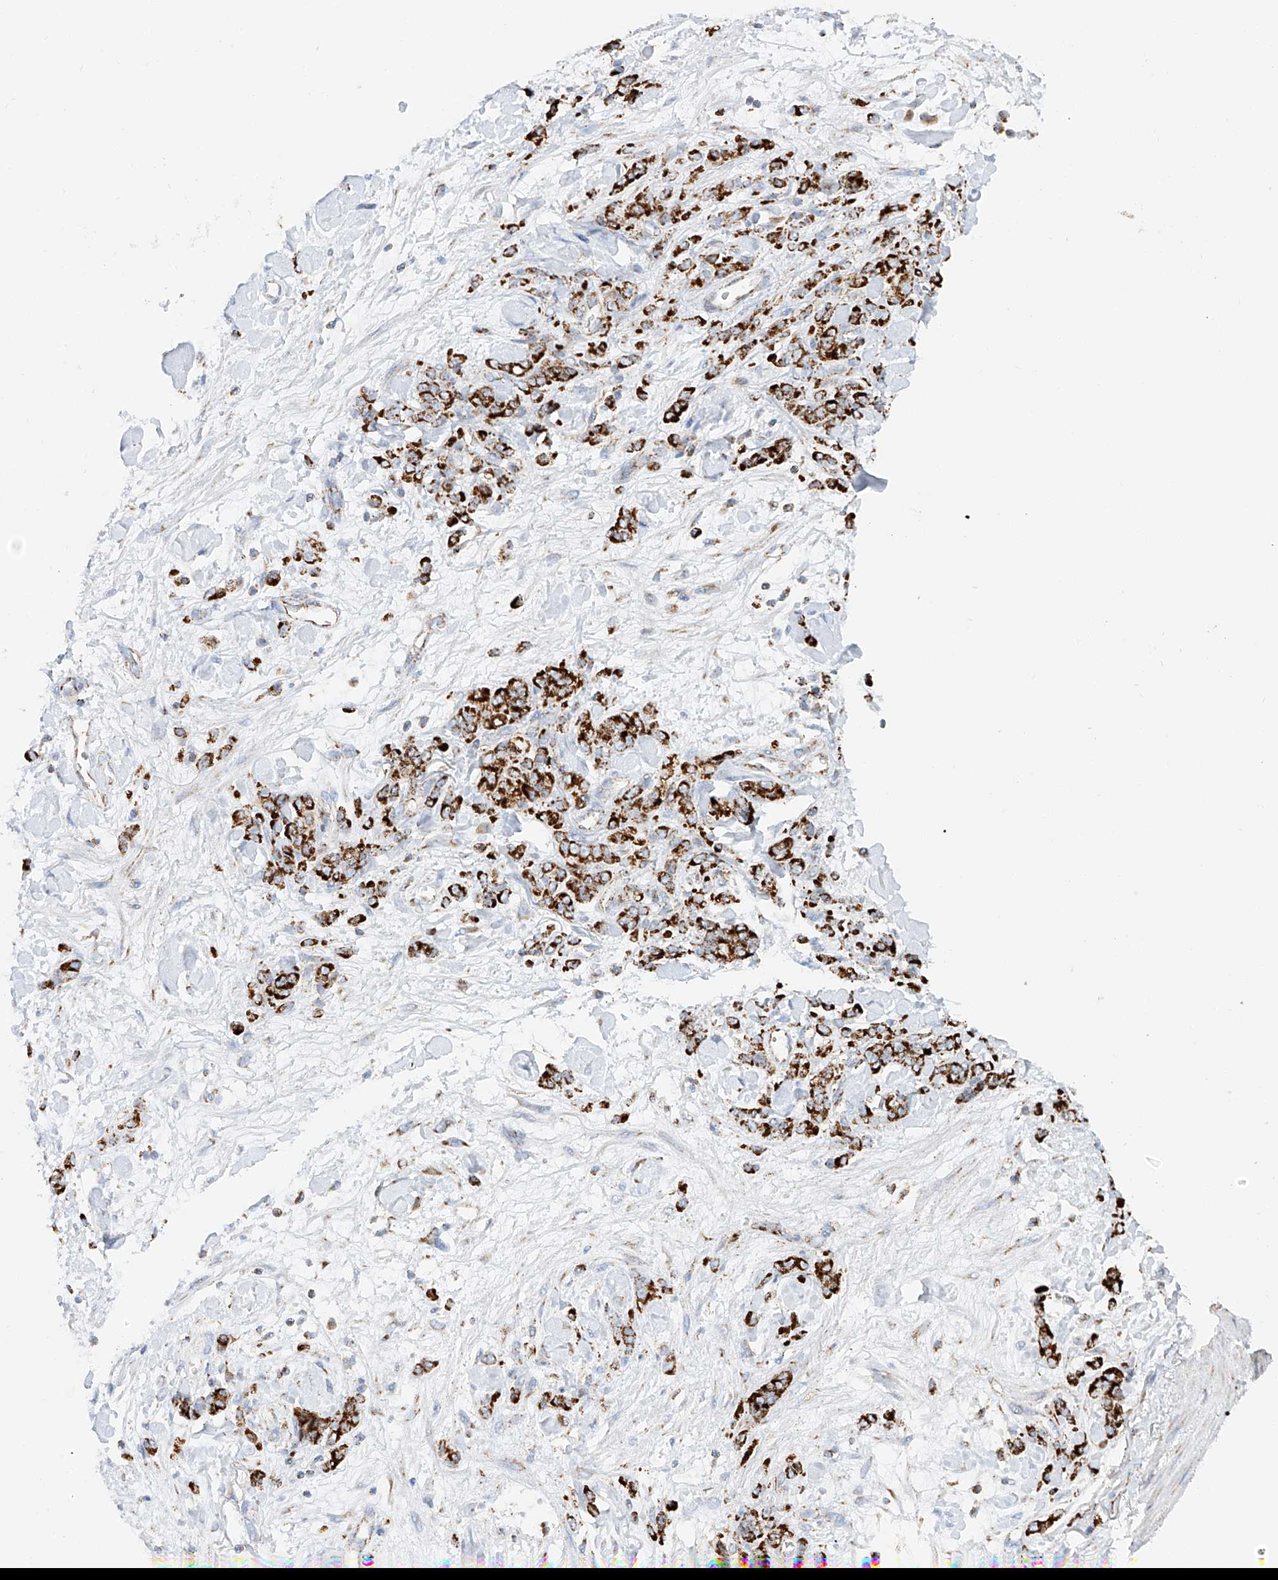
{"staining": {"intensity": "strong", "quantity": ">75%", "location": "cytoplasmic/membranous"}, "tissue": "stomach cancer", "cell_type": "Tumor cells", "image_type": "cancer", "snomed": [{"axis": "morphology", "description": "Normal tissue, NOS"}, {"axis": "morphology", "description": "Adenocarcinoma, NOS"}, {"axis": "topography", "description": "Stomach"}], "caption": "Immunohistochemical staining of stomach cancer demonstrates high levels of strong cytoplasmic/membranous staining in about >75% of tumor cells.", "gene": "TTC27", "patient": {"sex": "male", "age": 82}}